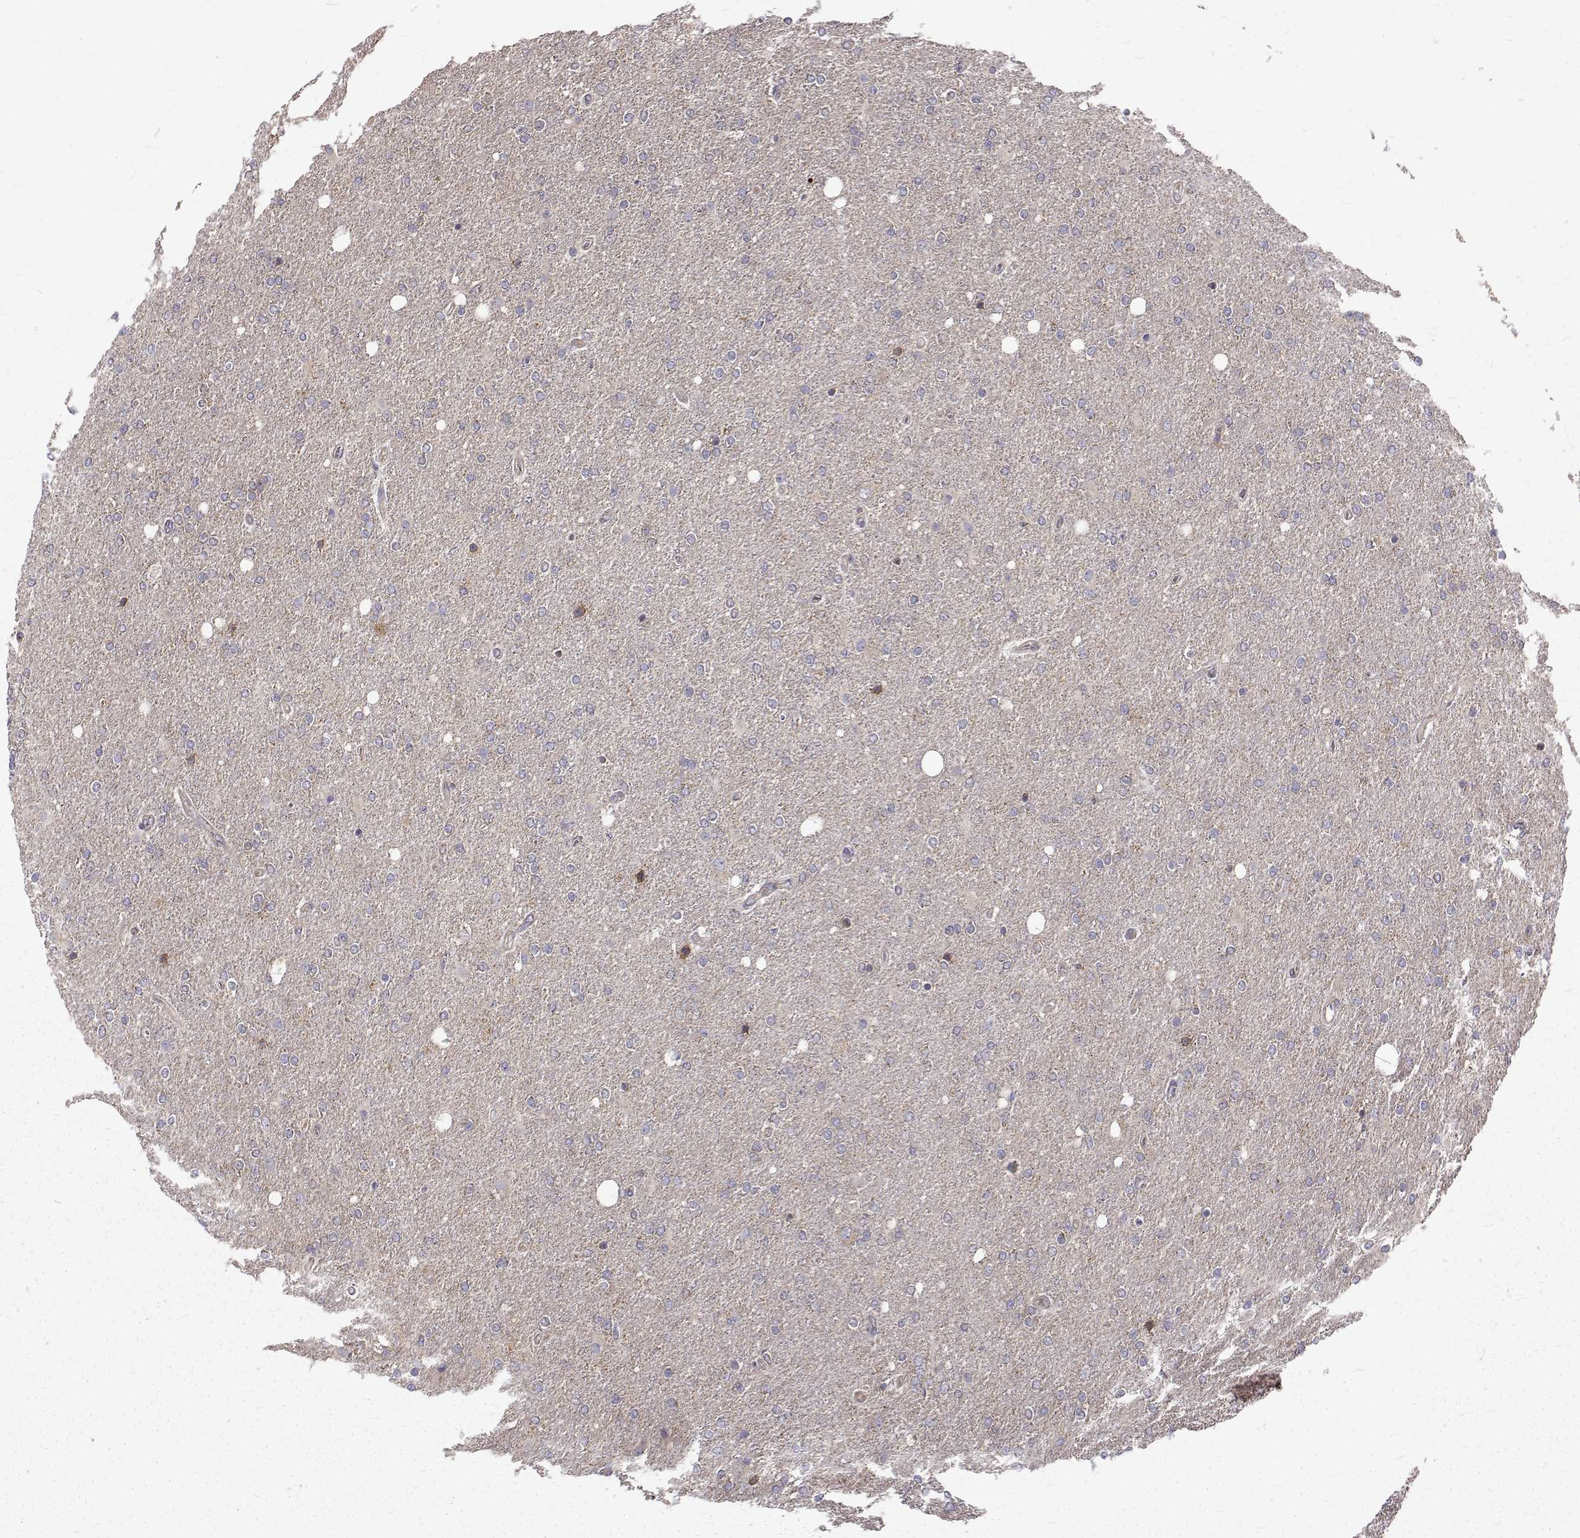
{"staining": {"intensity": "negative", "quantity": "none", "location": "none"}, "tissue": "glioma", "cell_type": "Tumor cells", "image_type": "cancer", "snomed": [{"axis": "morphology", "description": "Glioma, malignant, High grade"}, {"axis": "topography", "description": "Cerebral cortex"}], "caption": "DAB (3,3'-diaminobenzidine) immunohistochemical staining of glioma displays no significant expression in tumor cells.", "gene": "ARFGAP1", "patient": {"sex": "male", "age": 70}}